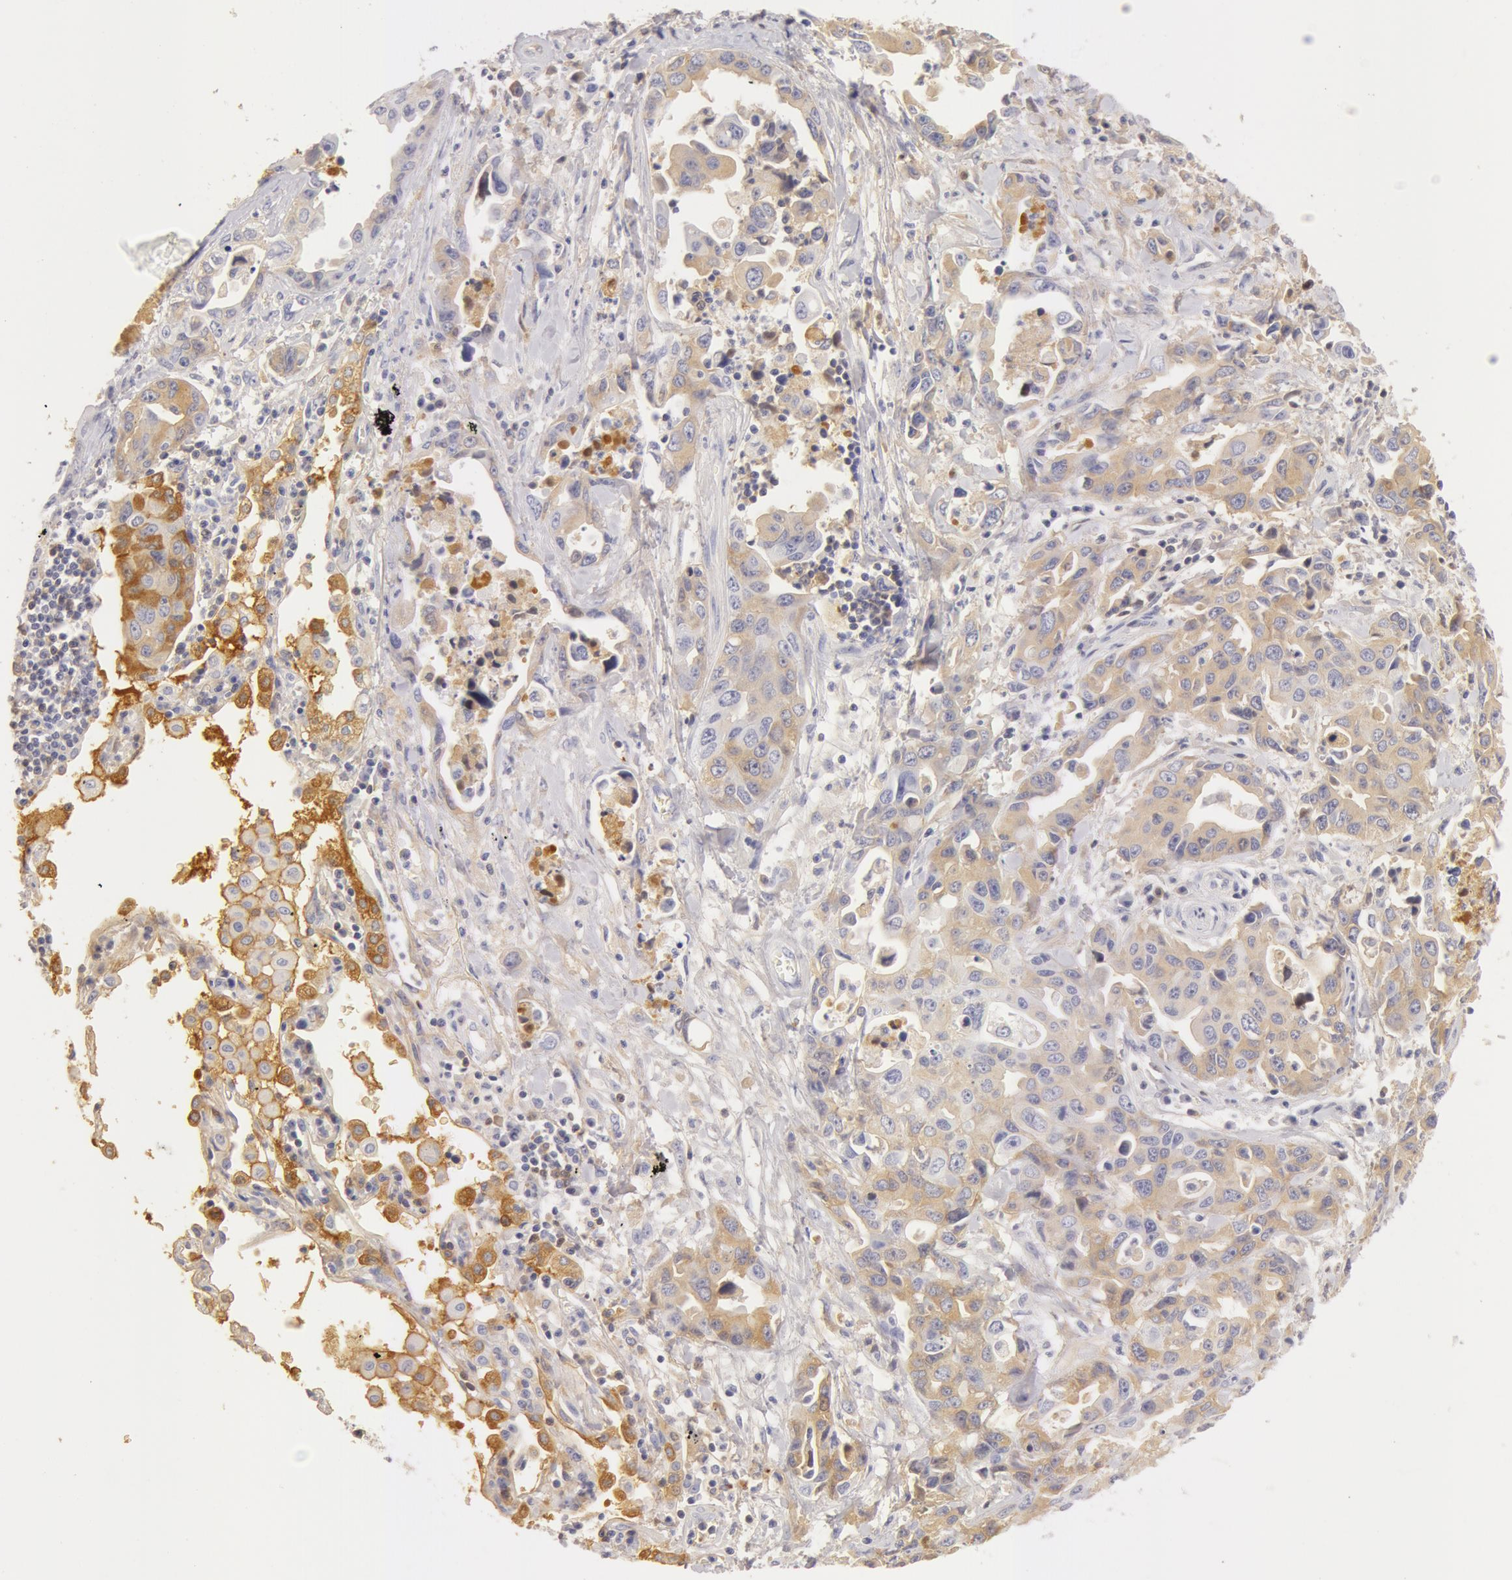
{"staining": {"intensity": "weak", "quantity": "<25%", "location": "cytoplasmic/membranous"}, "tissue": "lung cancer", "cell_type": "Tumor cells", "image_type": "cancer", "snomed": [{"axis": "morphology", "description": "Adenocarcinoma, NOS"}, {"axis": "topography", "description": "Lung"}], "caption": "Tumor cells are negative for protein expression in human lung cancer. The staining is performed using DAB brown chromogen with nuclei counter-stained in using hematoxylin.", "gene": "GC", "patient": {"sex": "male", "age": 64}}